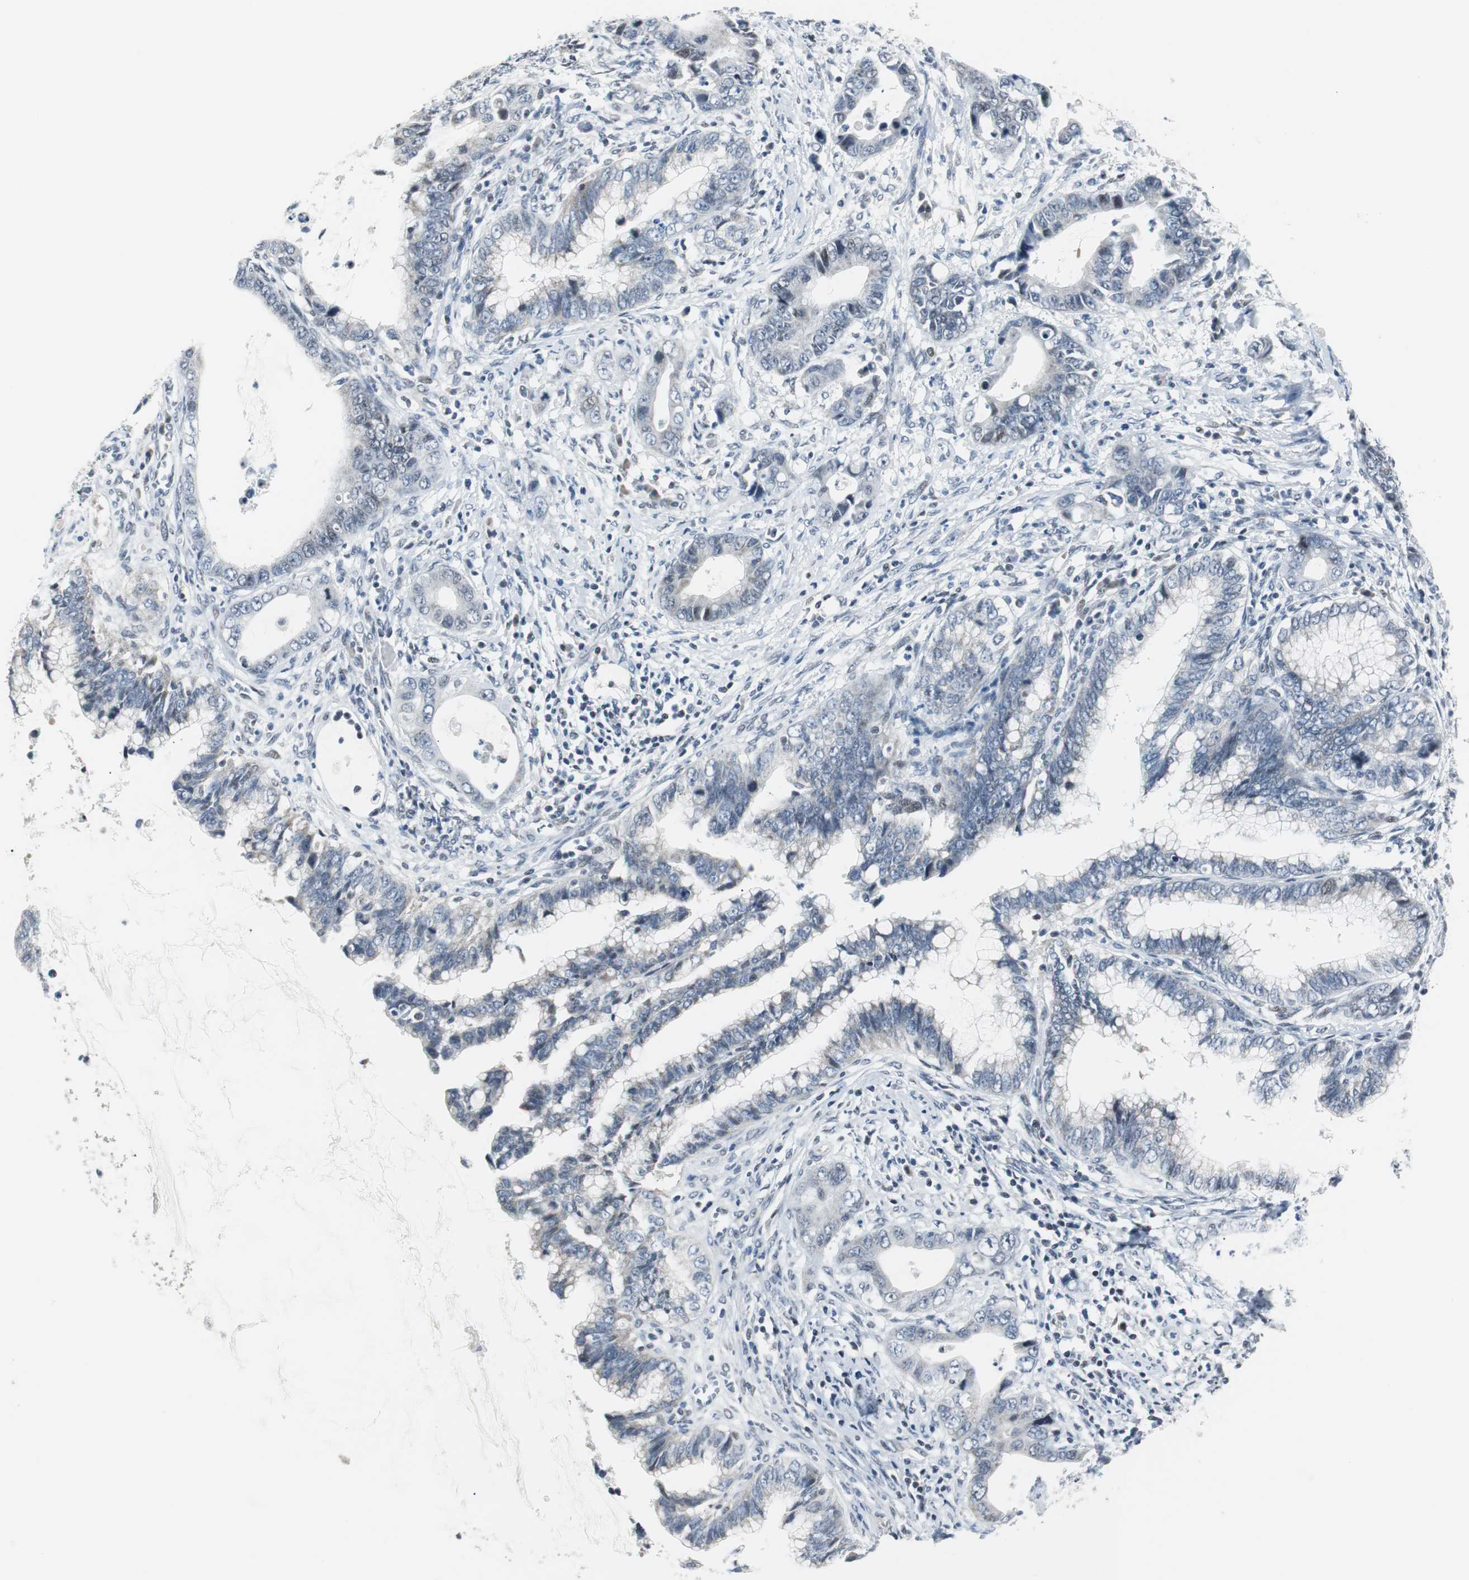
{"staining": {"intensity": "weak", "quantity": "<25%", "location": "nuclear"}, "tissue": "cervical cancer", "cell_type": "Tumor cells", "image_type": "cancer", "snomed": [{"axis": "morphology", "description": "Adenocarcinoma, NOS"}, {"axis": "topography", "description": "Cervix"}], "caption": "Human cervical cancer stained for a protein using immunohistochemistry (IHC) demonstrates no positivity in tumor cells.", "gene": "MTA1", "patient": {"sex": "female", "age": 44}}